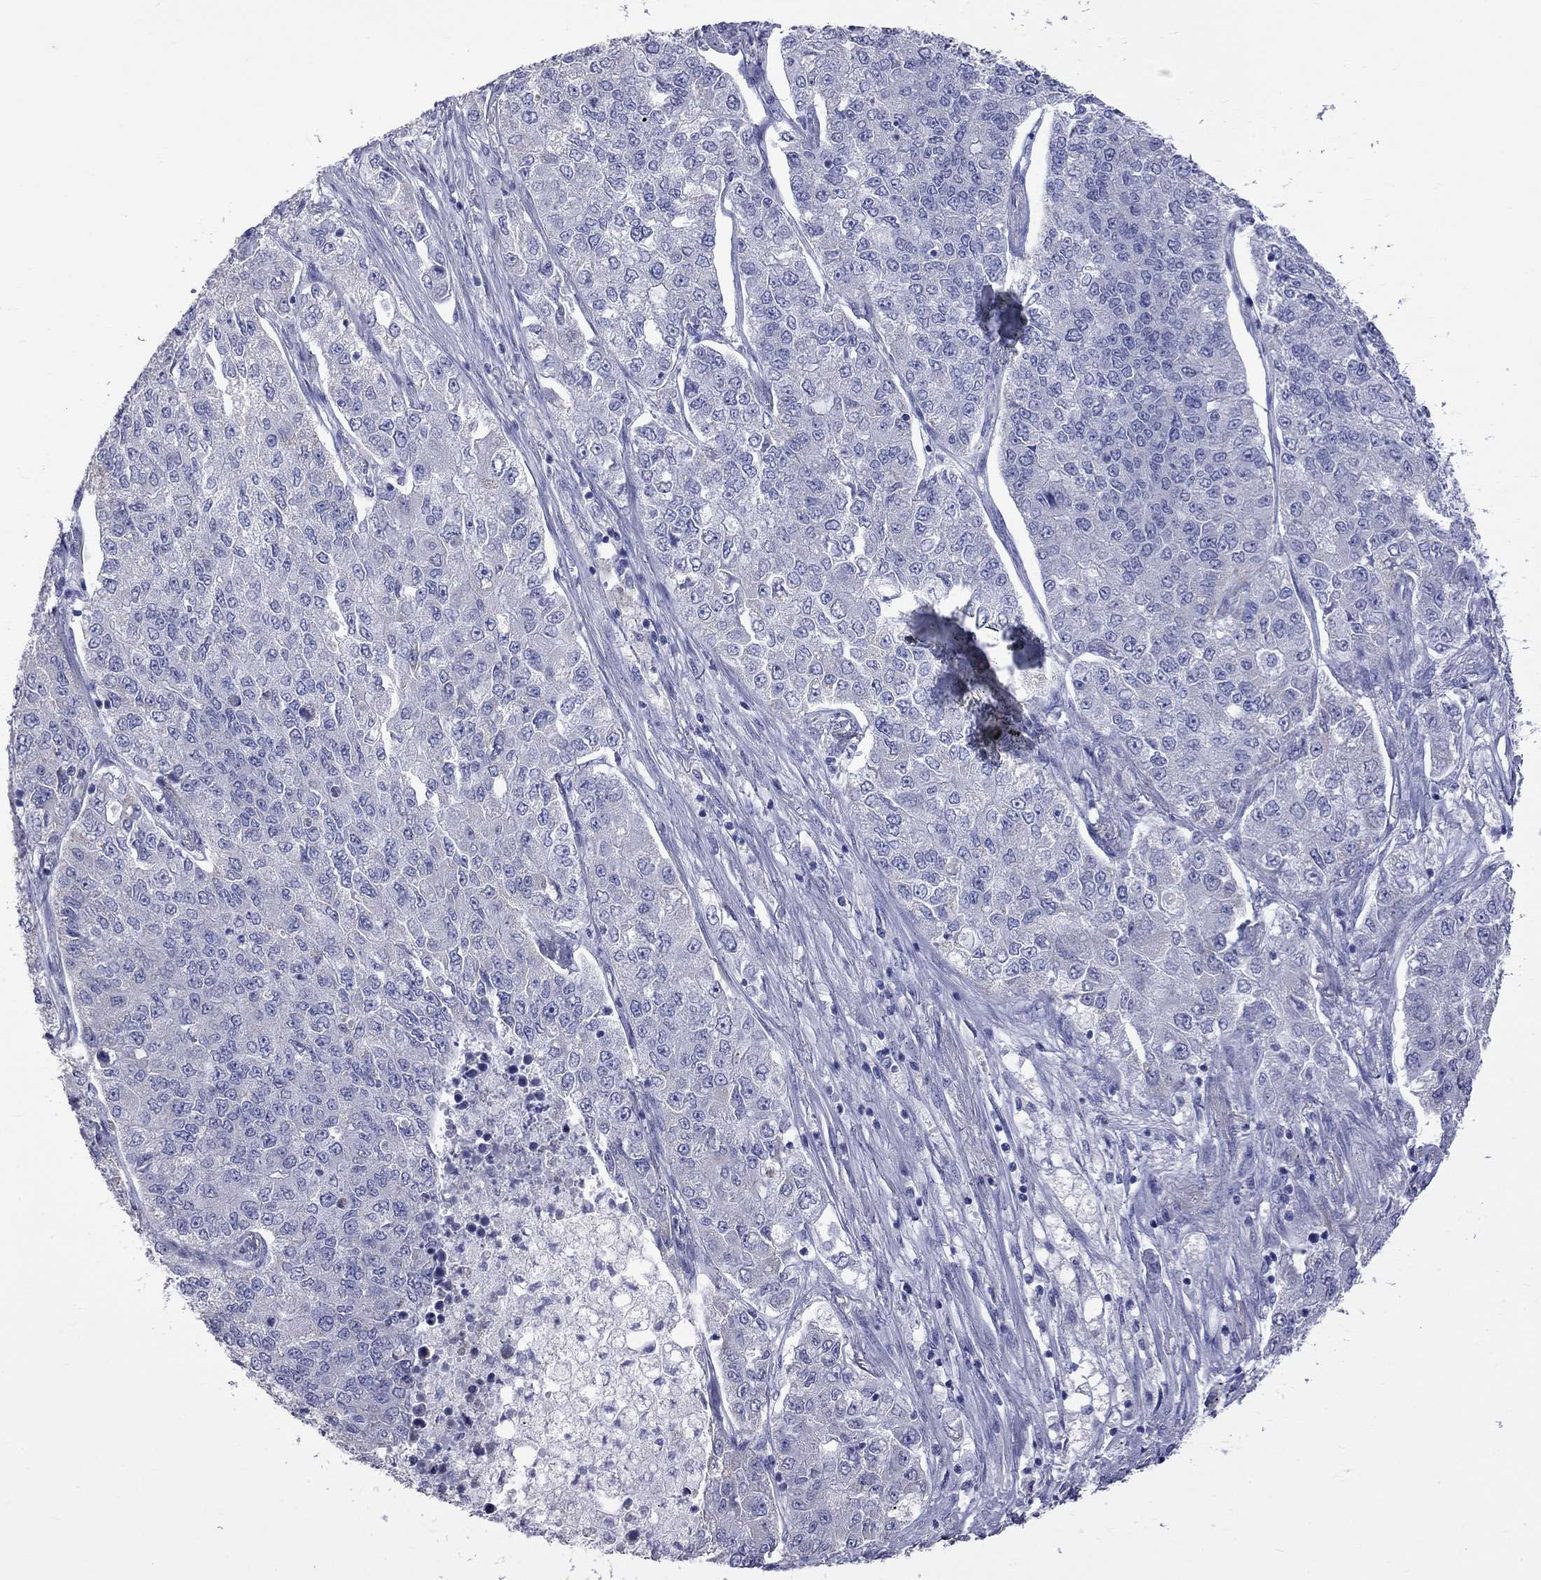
{"staining": {"intensity": "negative", "quantity": "none", "location": "none"}, "tissue": "lung cancer", "cell_type": "Tumor cells", "image_type": "cancer", "snomed": [{"axis": "morphology", "description": "Adenocarcinoma, NOS"}, {"axis": "topography", "description": "Lung"}], "caption": "This is an immunohistochemistry (IHC) micrograph of adenocarcinoma (lung). There is no positivity in tumor cells.", "gene": "KCND2", "patient": {"sex": "male", "age": 49}}